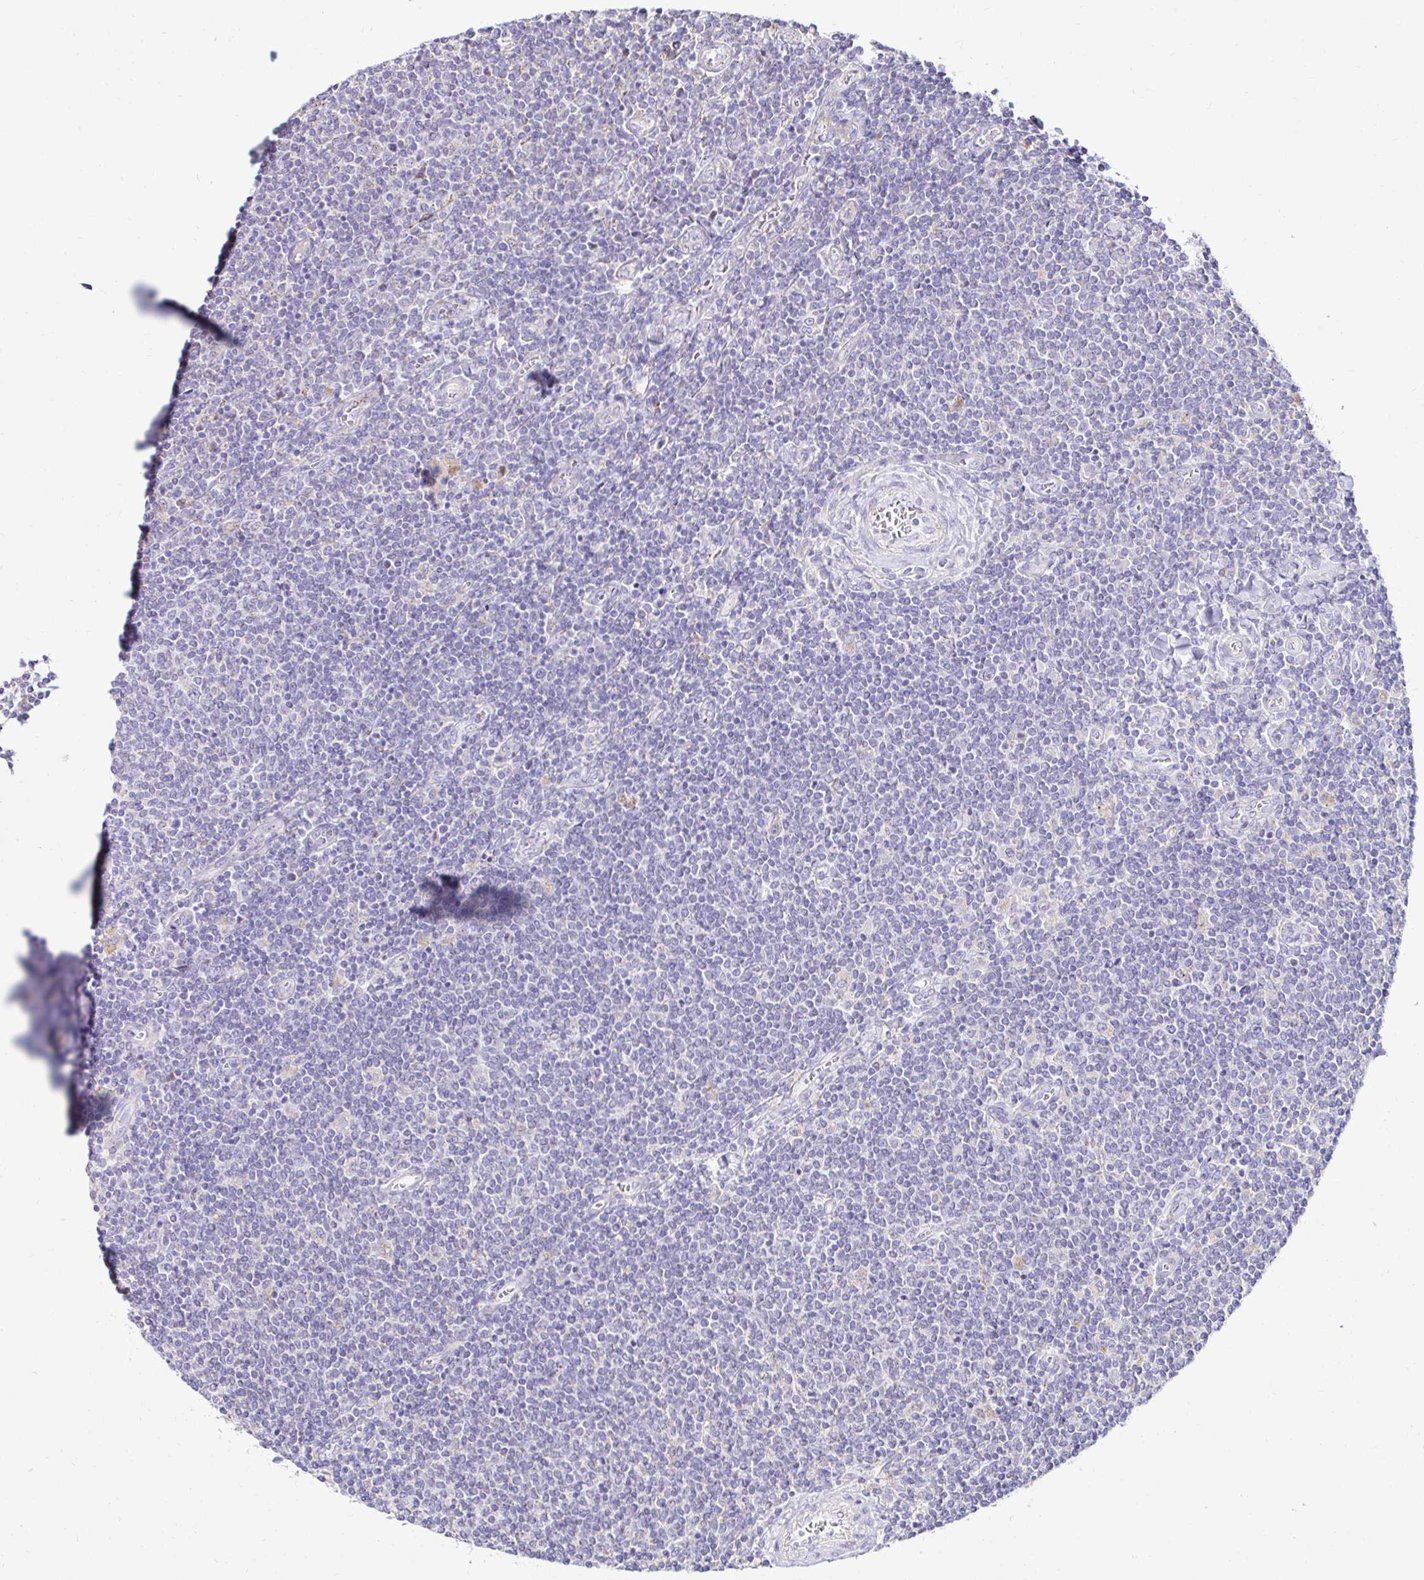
{"staining": {"intensity": "negative", "quantity": "none", "location": "none"}, "tissue": "lymphoma", "cell_type": "Tumor cells", "image_type": "cancer", "snomed": [{"axis": "morphology", "description": "Malignant lymphoma, non-Hodgkin's type, Low grade"}, {"axis": "topography", "description": "Lymph node"}], "caption": "This is a micrograph of IHC staining of lymphoma, which shows no positivity in tumor cells.", "gene": "GALNS", "patient": {"sex": "male", "age": 52}}